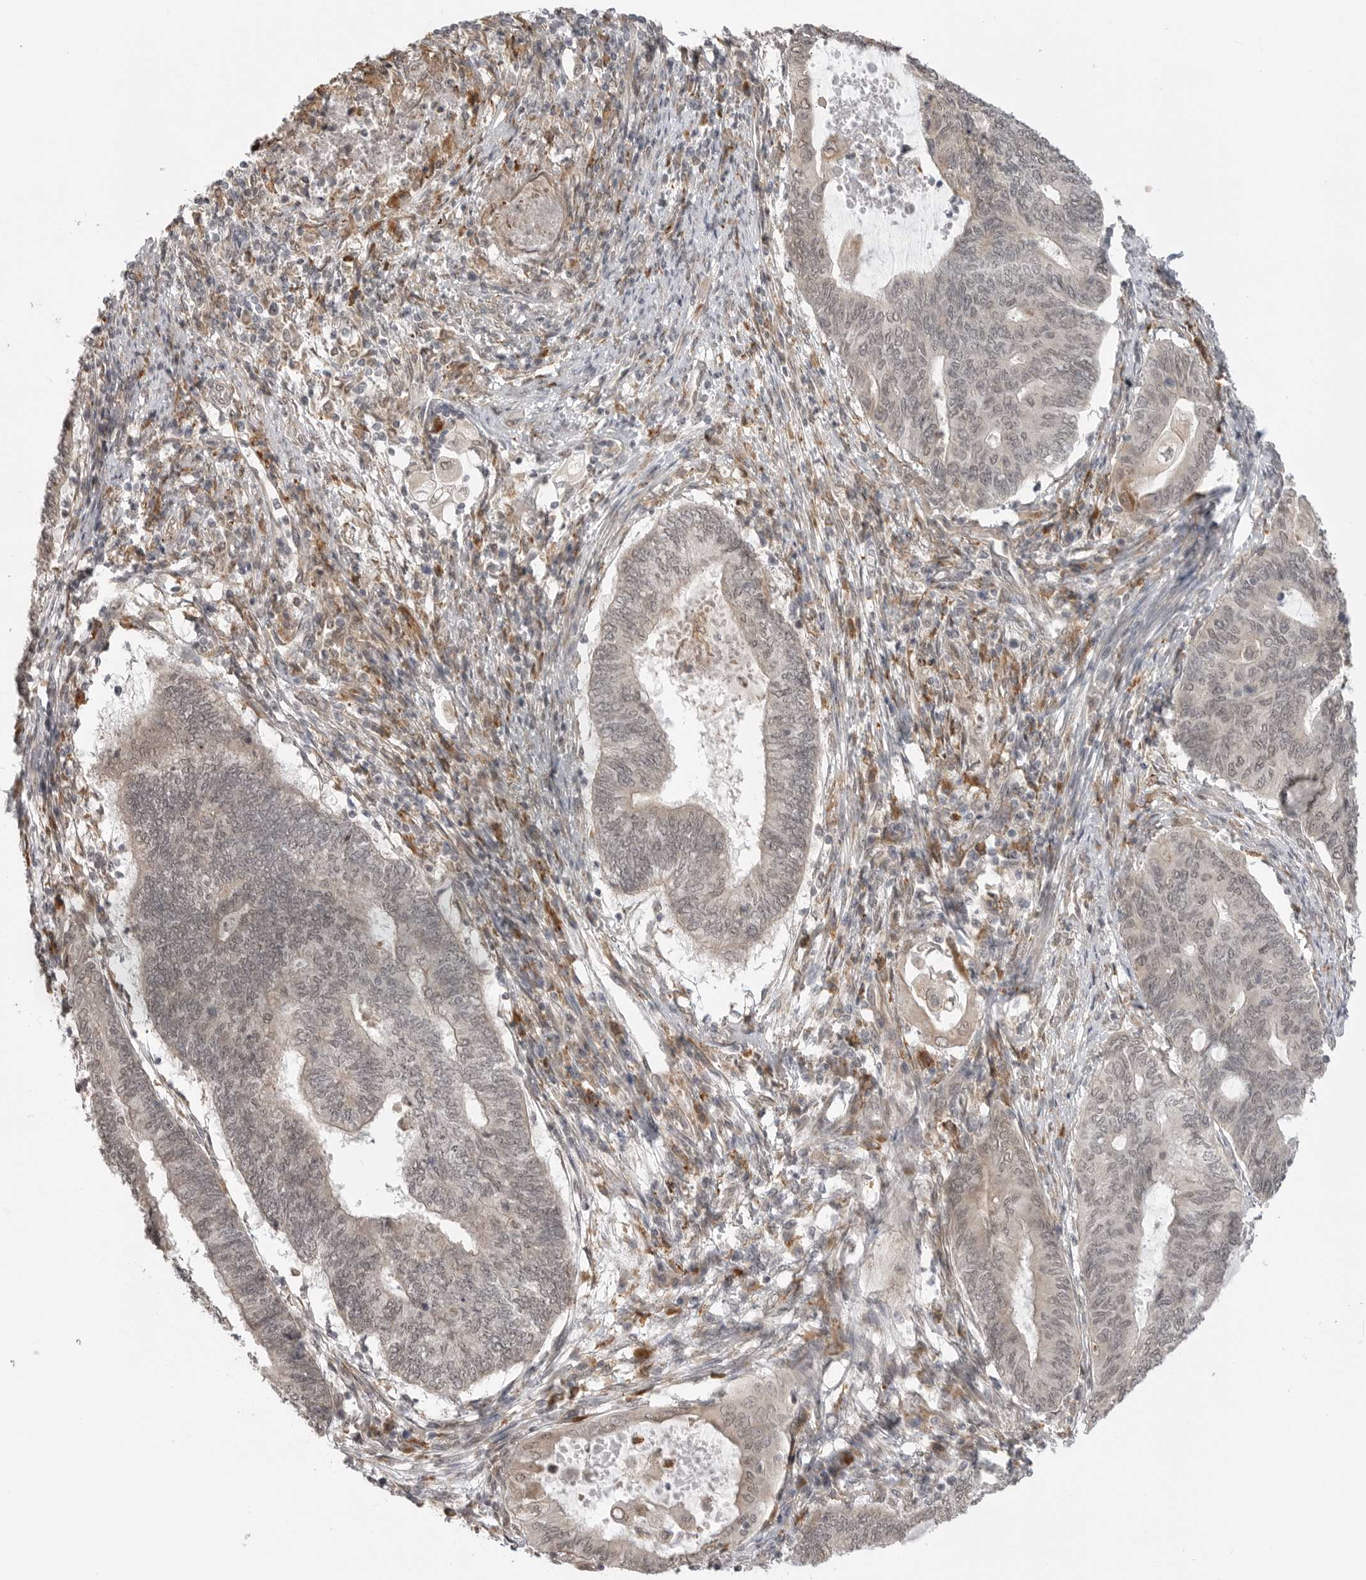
{"staining": {"intensity": "weak", "quantity": "<25%", "location": "nuclear"}, "tissue": "endometrial cancer", "cell_type": "Tumor cells", "image_type": "cancer", "snomed": [{"axis": "morphology", "description": "Adenocarcinoma, NOS"}, {"axis": "topography", "description": "Uterus"}, {"axis": "topography", "description": "Endometrium"}], "caption": "This is a image of immunohistochemistry (IHC) staining of endometrial cancer, which shows no positivity in tumor cells.", "gene": "KALRN", "patient": {"sex": "female", "age": 70}}